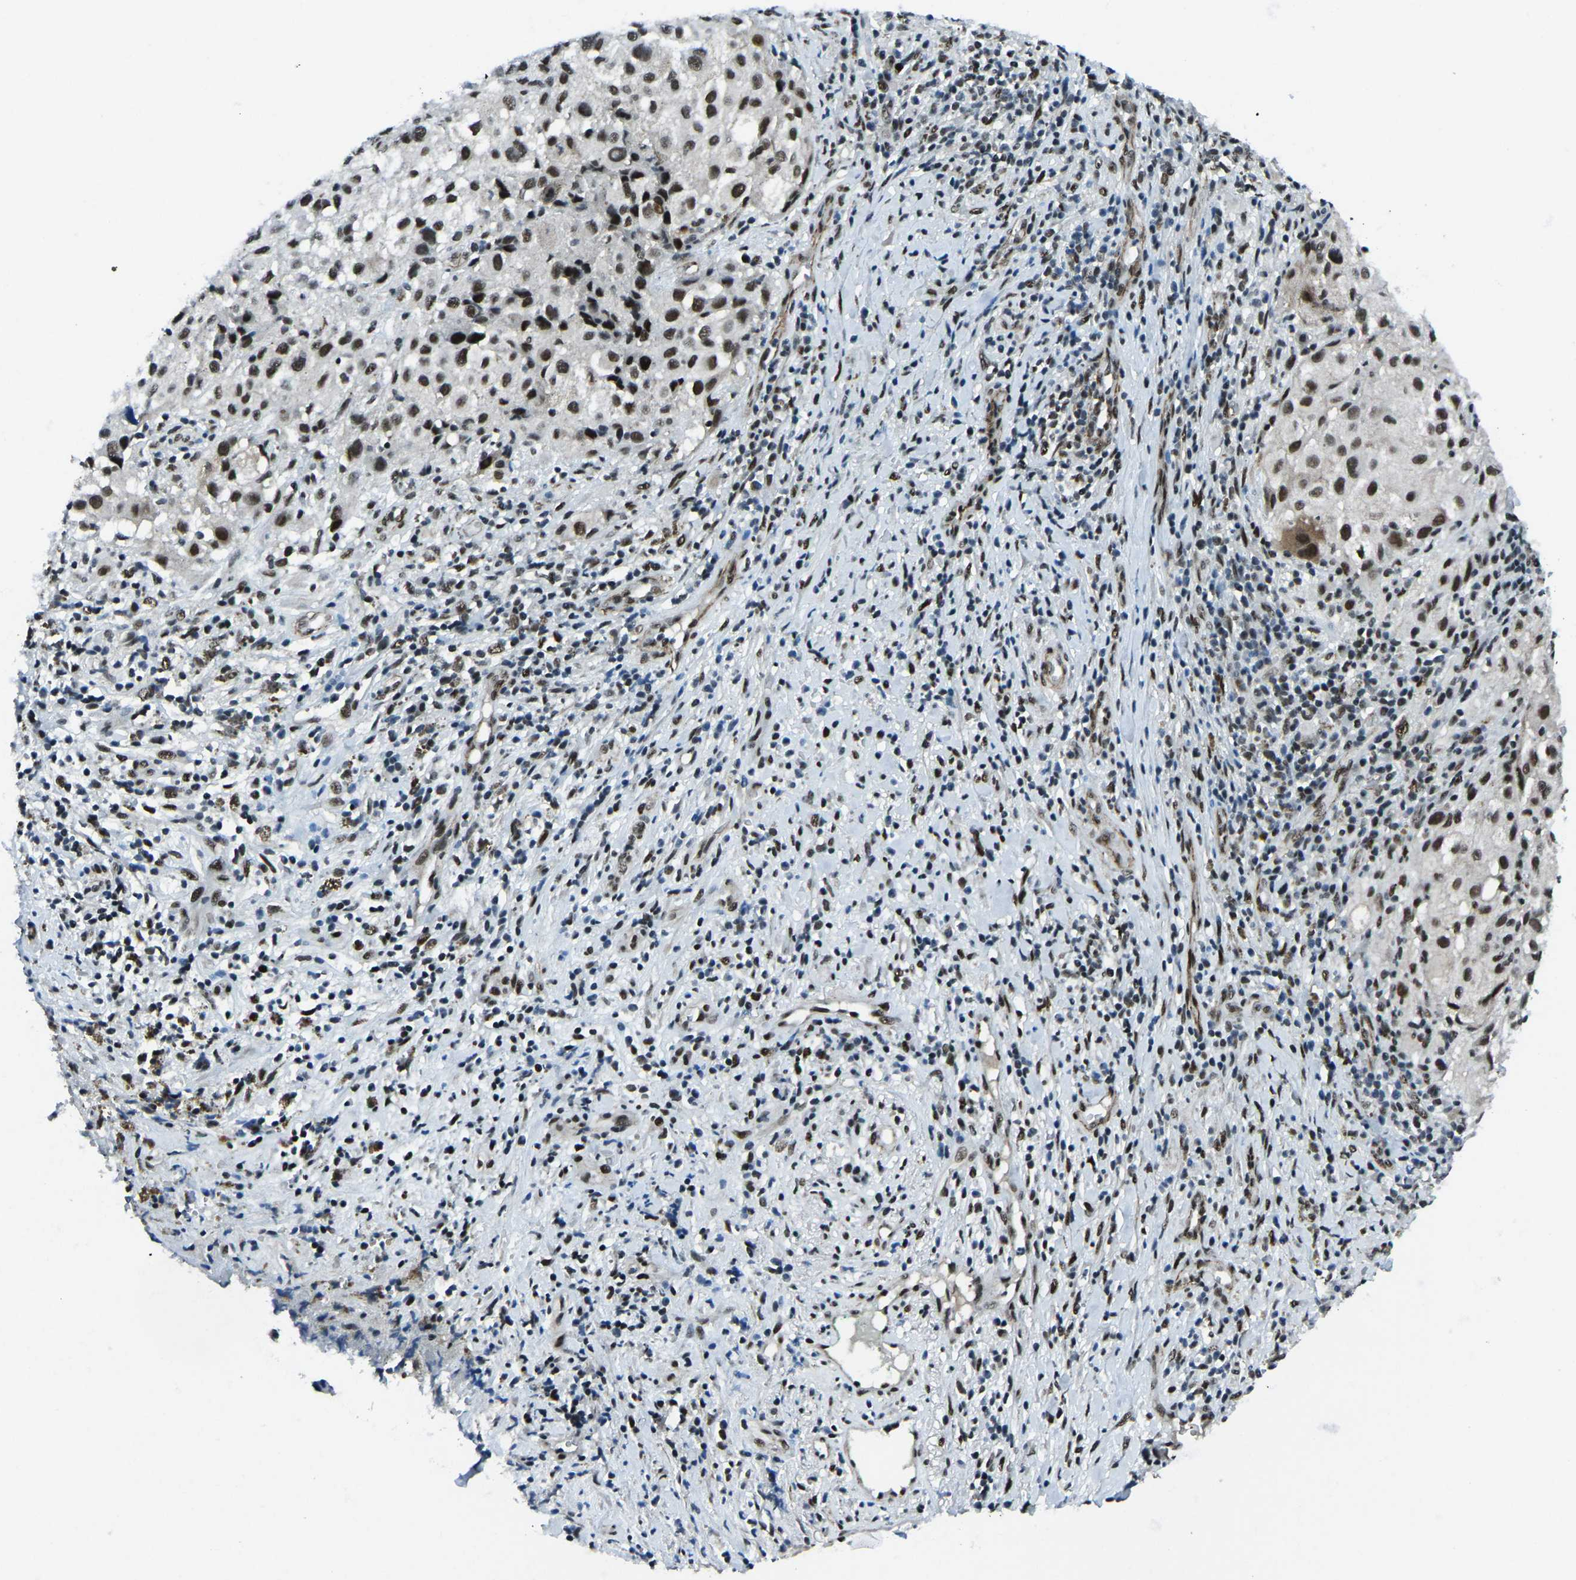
{"staining": {"intensity": "strong", "quantity": ">75%", "location": "nuclear"}, "tissue": "melanoma", "cell_type": "Tumor cells", "image_type": "cancer", "snomed": [{"axis": "morphology", "description": "Necrosis, NOS"}, {"axis": "morphology", "description": "Malignant melanoma, NOS"}, {"axis": "topography", "description": "Skin"}], "caption": "Human malignant melanoma stained for a protein (brown) shows strong nuclear positive staining in approximately >75% of tumor cells.", "gene": "PRCC", "patient": {"sex": "female", "age": 87}}